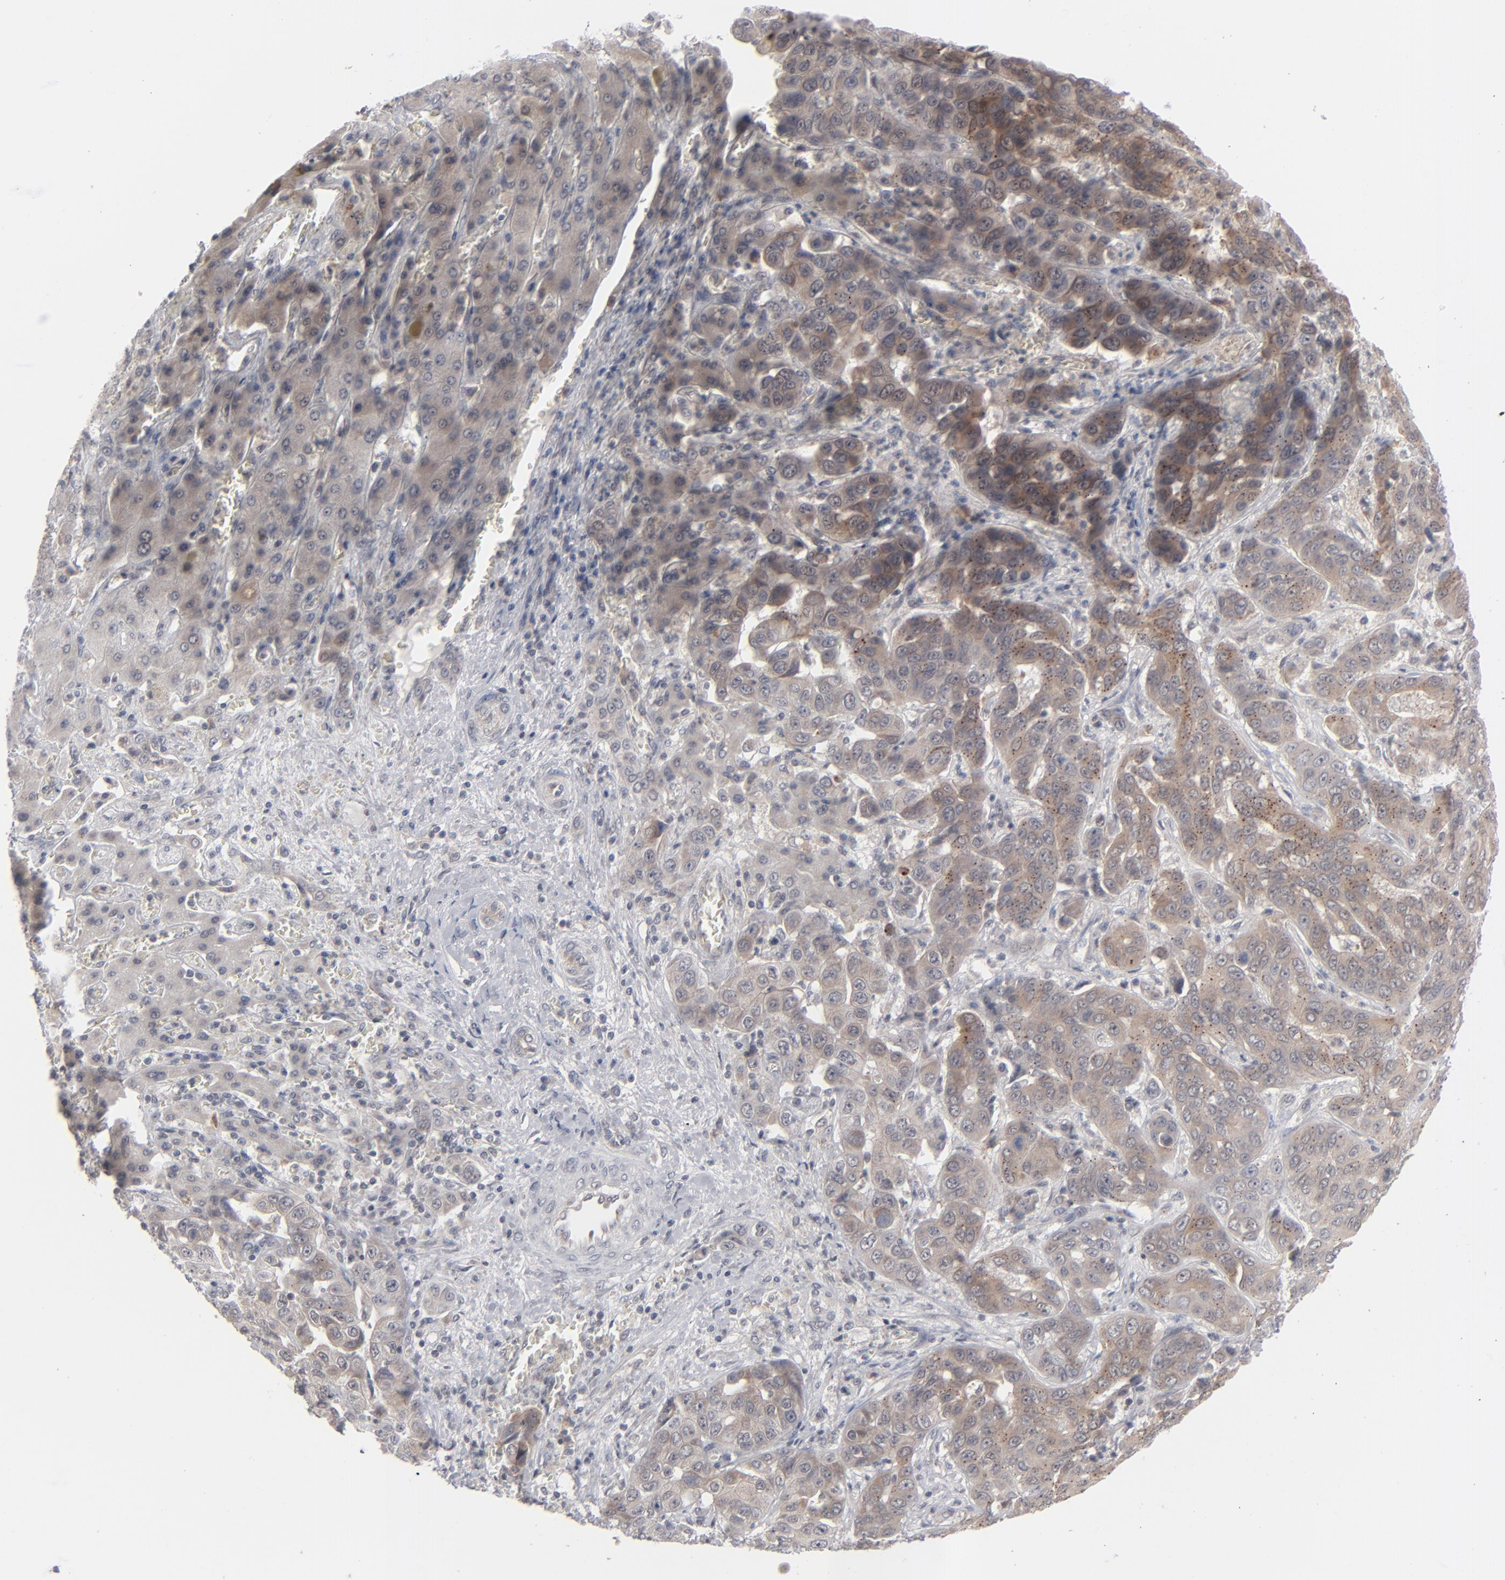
{"staining": {"intensity": "weak", "quantity": ">75%", "location": "cytoplasmic/membranous"}, "tissue": "liver cancer", "cell_type": "Tumor cells", "image_type": "cancer", "snomed": [{"axis": "morphology", "description": "Cholangiocarcinoma"}, {"axis": "topography", "description": "Liver"}], "caption": "DAB immunohistochemical staining of liver cancer (cholangiocarcinoma) reveals weak cytoplasmic/membranous protein positivity in about >75% of tumor cells. Using DAB (3,3'-diaminobenzidine) (brown) and hematoxylin (blue) stains, captured at high magnification using brightfield microscopy.", "gene": "POF1B", "patient": {"sex": "female", "age": 52}}